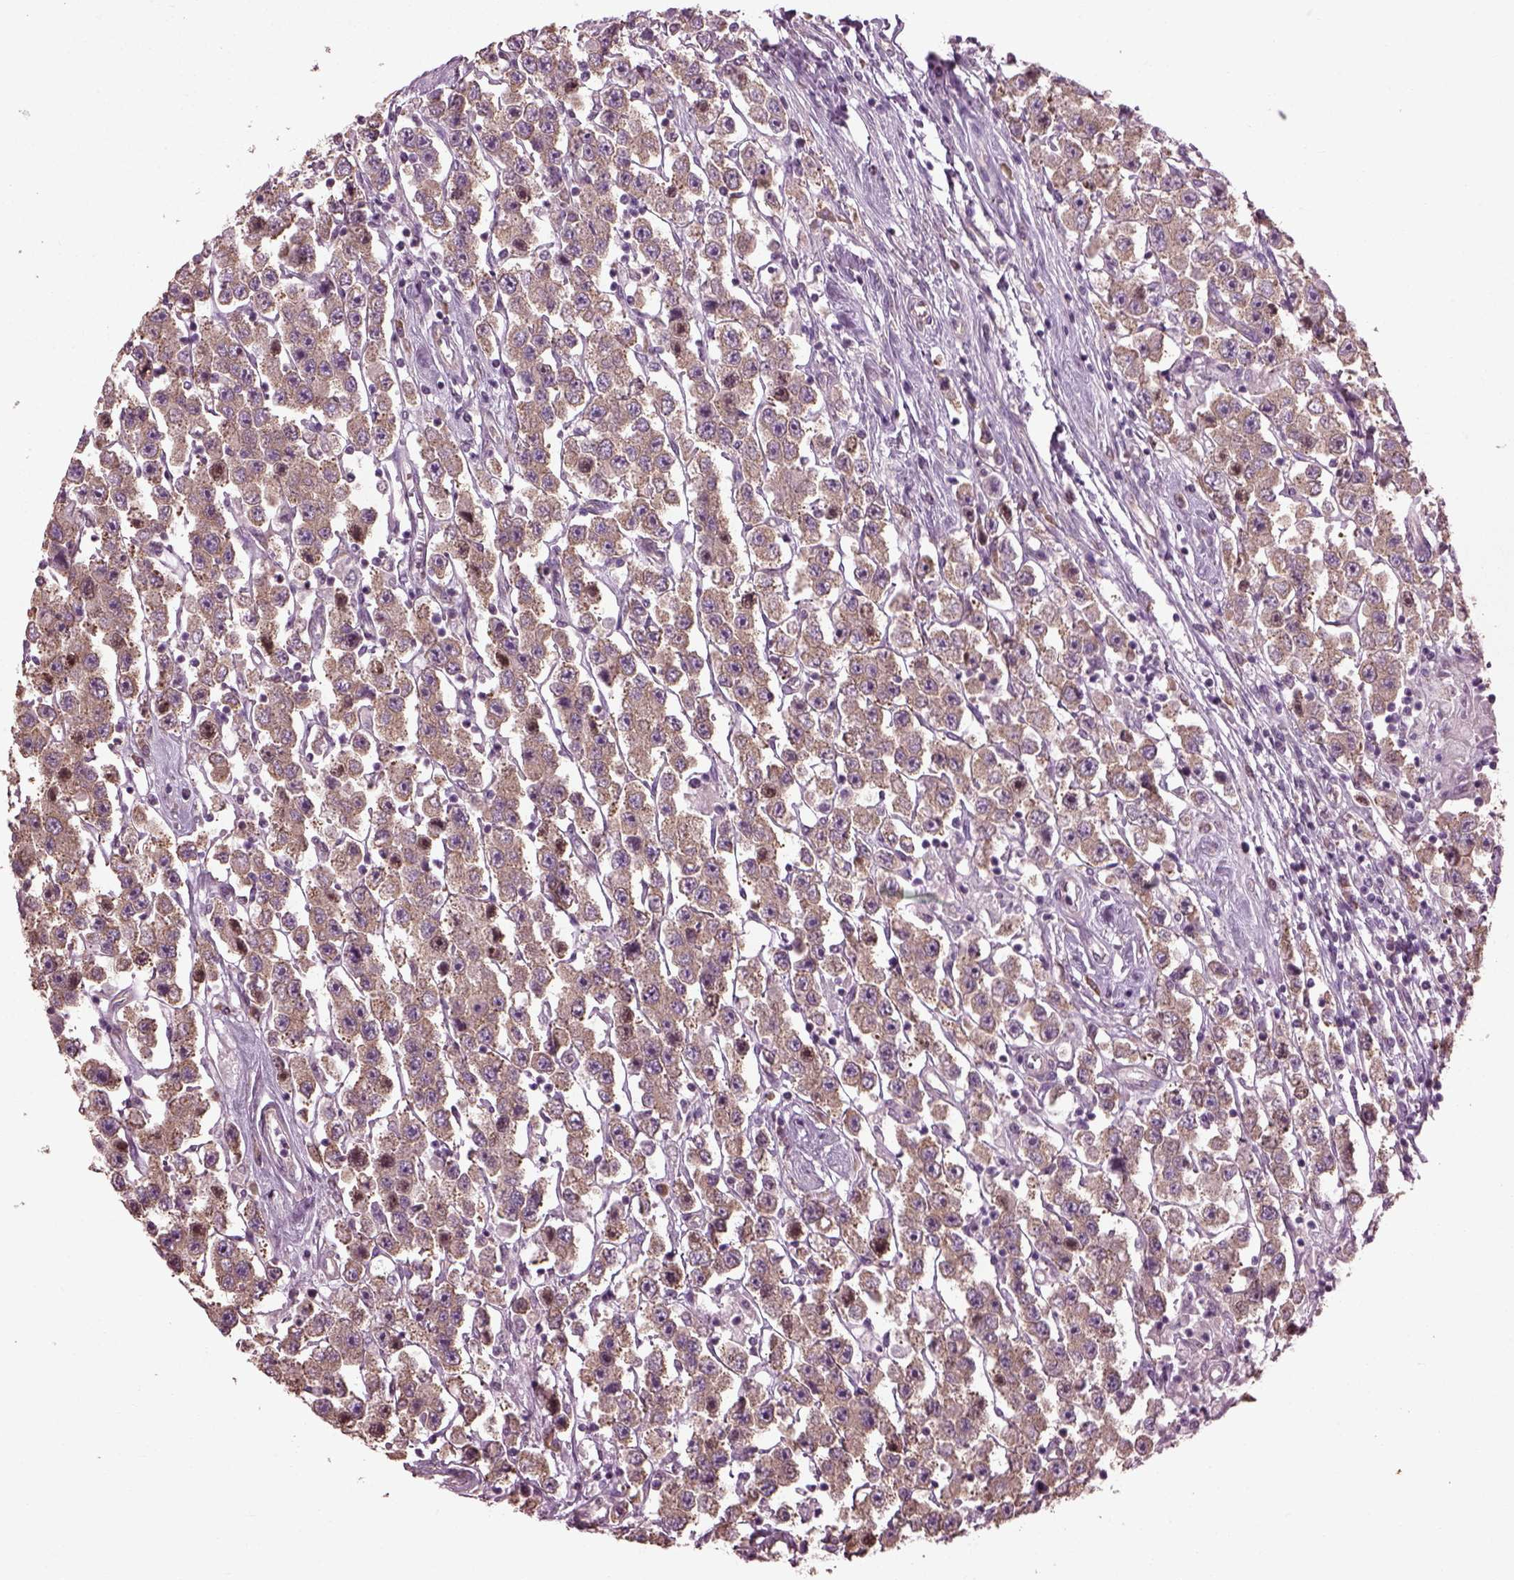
{"staining": {"intensity": "moderate", "quantity": ">75%", "location": "cytoplasmic/membranous"}, "tissue": "testis cancer", "cell_type": "Tumor cells", "image_type": "cancer", "snomed": [{"axis": "morphology", "description": "Seminoma, NOS"}, {"axis": "topography", "description": "Testis"}], "caption": "Protein expression analysis of human seminoma (testis) reveals moderate cytoplasmic/membranous positivity in approximately >75% of tumor cells.", "gene": "CABP5", "patient": {"sex": "male", "age": 45}}